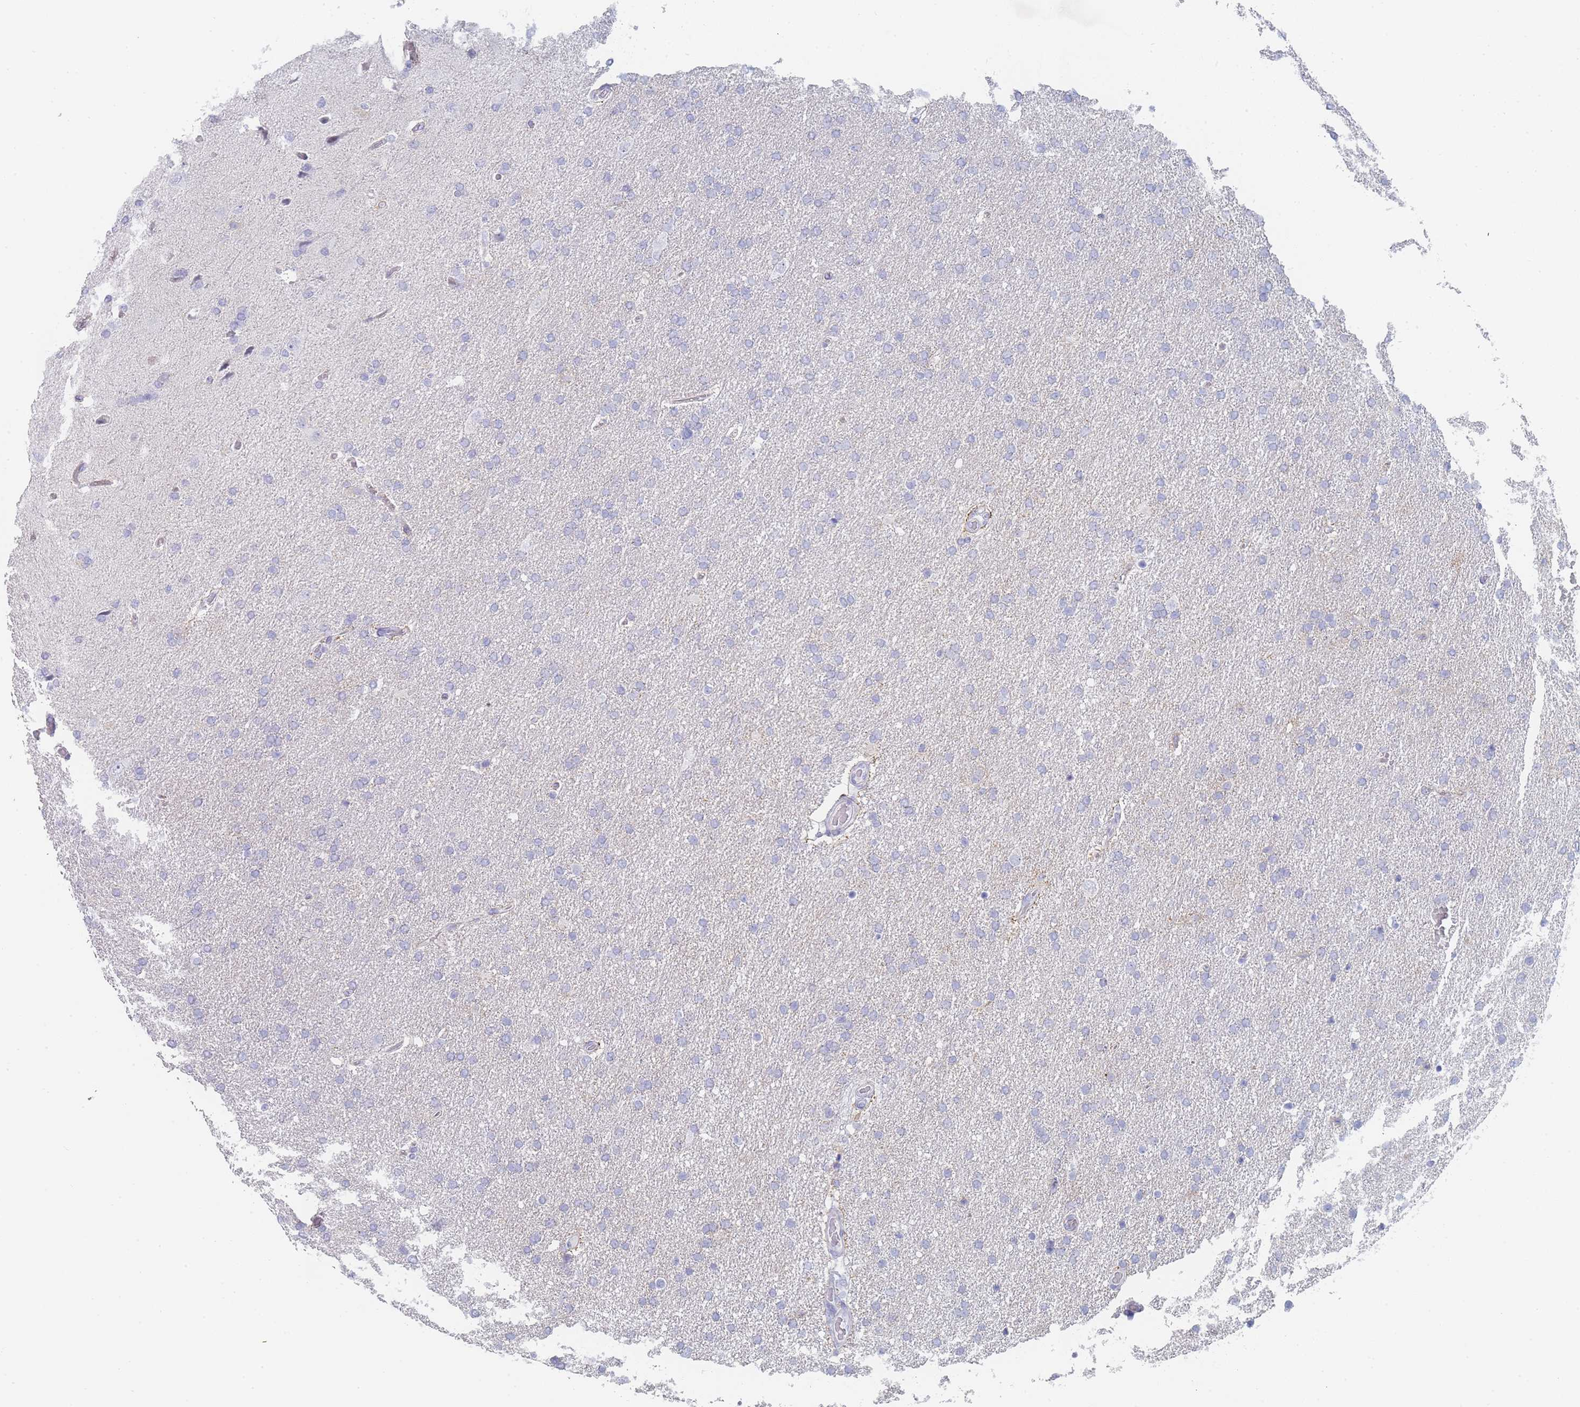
{"staining": {"intensity": "negative", "quantity": "none", "location": "none"}, "tissue": "glioma", "cell_type": "Tumor cells", "image_type": "cancer", "snomed": [{"axis": "morphology", "description": "Glioma, malignant, High grade"}, {"axis": "topography", "description": "Brain"}], "caption": "Glioma stained for a protein using immunohistochemistry reveals no staining tumor cells.", "gene": "IMPG1", "patient": {"sex": "male", "age": 72}}